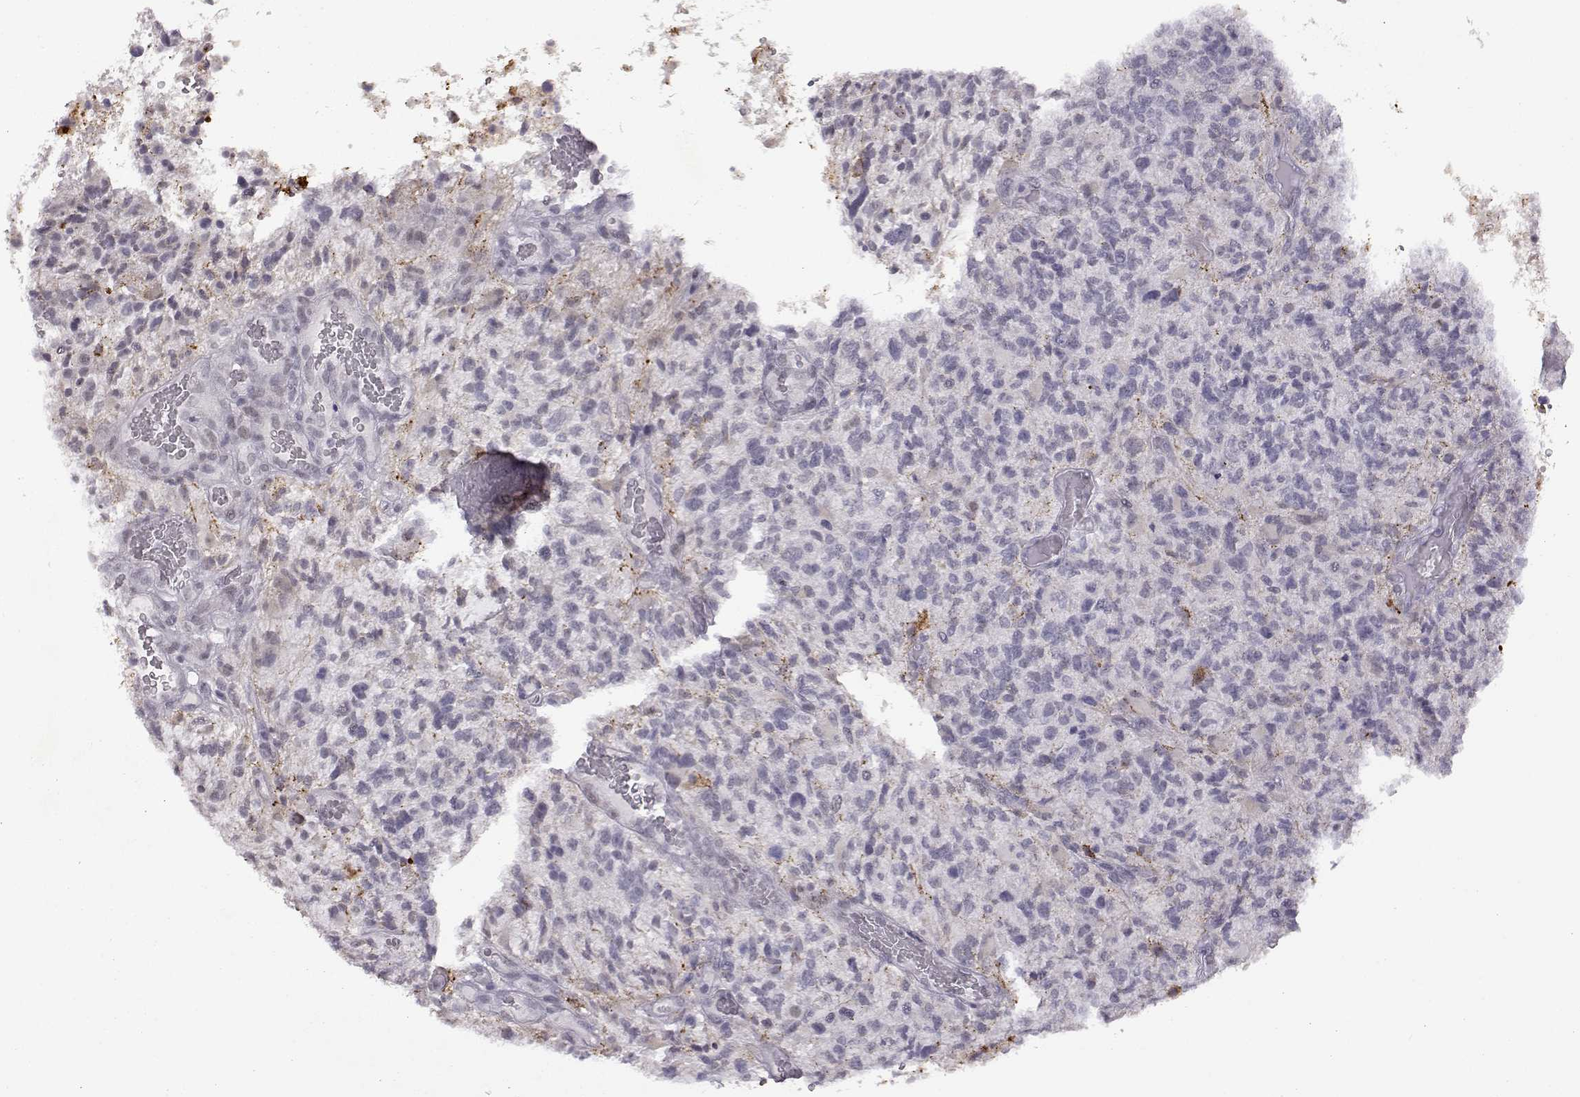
{"staining": {"intensity": "negative", "quantity": "none", "location": "none"}, "tissue": "glioma", "cell_type": "Tumor cells", "image_type": "cancer", "snomed": [{"axis": "morphology", "description": "Glioma, malignant, High grade"}, {"axis": "topography", "description": "Brain"}], "caption": "High power microscopy histopathology image of an immunohistochemistry micrograph of high-grade glioma (malignant), revealing no significant expression in tumor cells.", "gene": "VGF", "patient": {"sex": "female", "age": 71}}